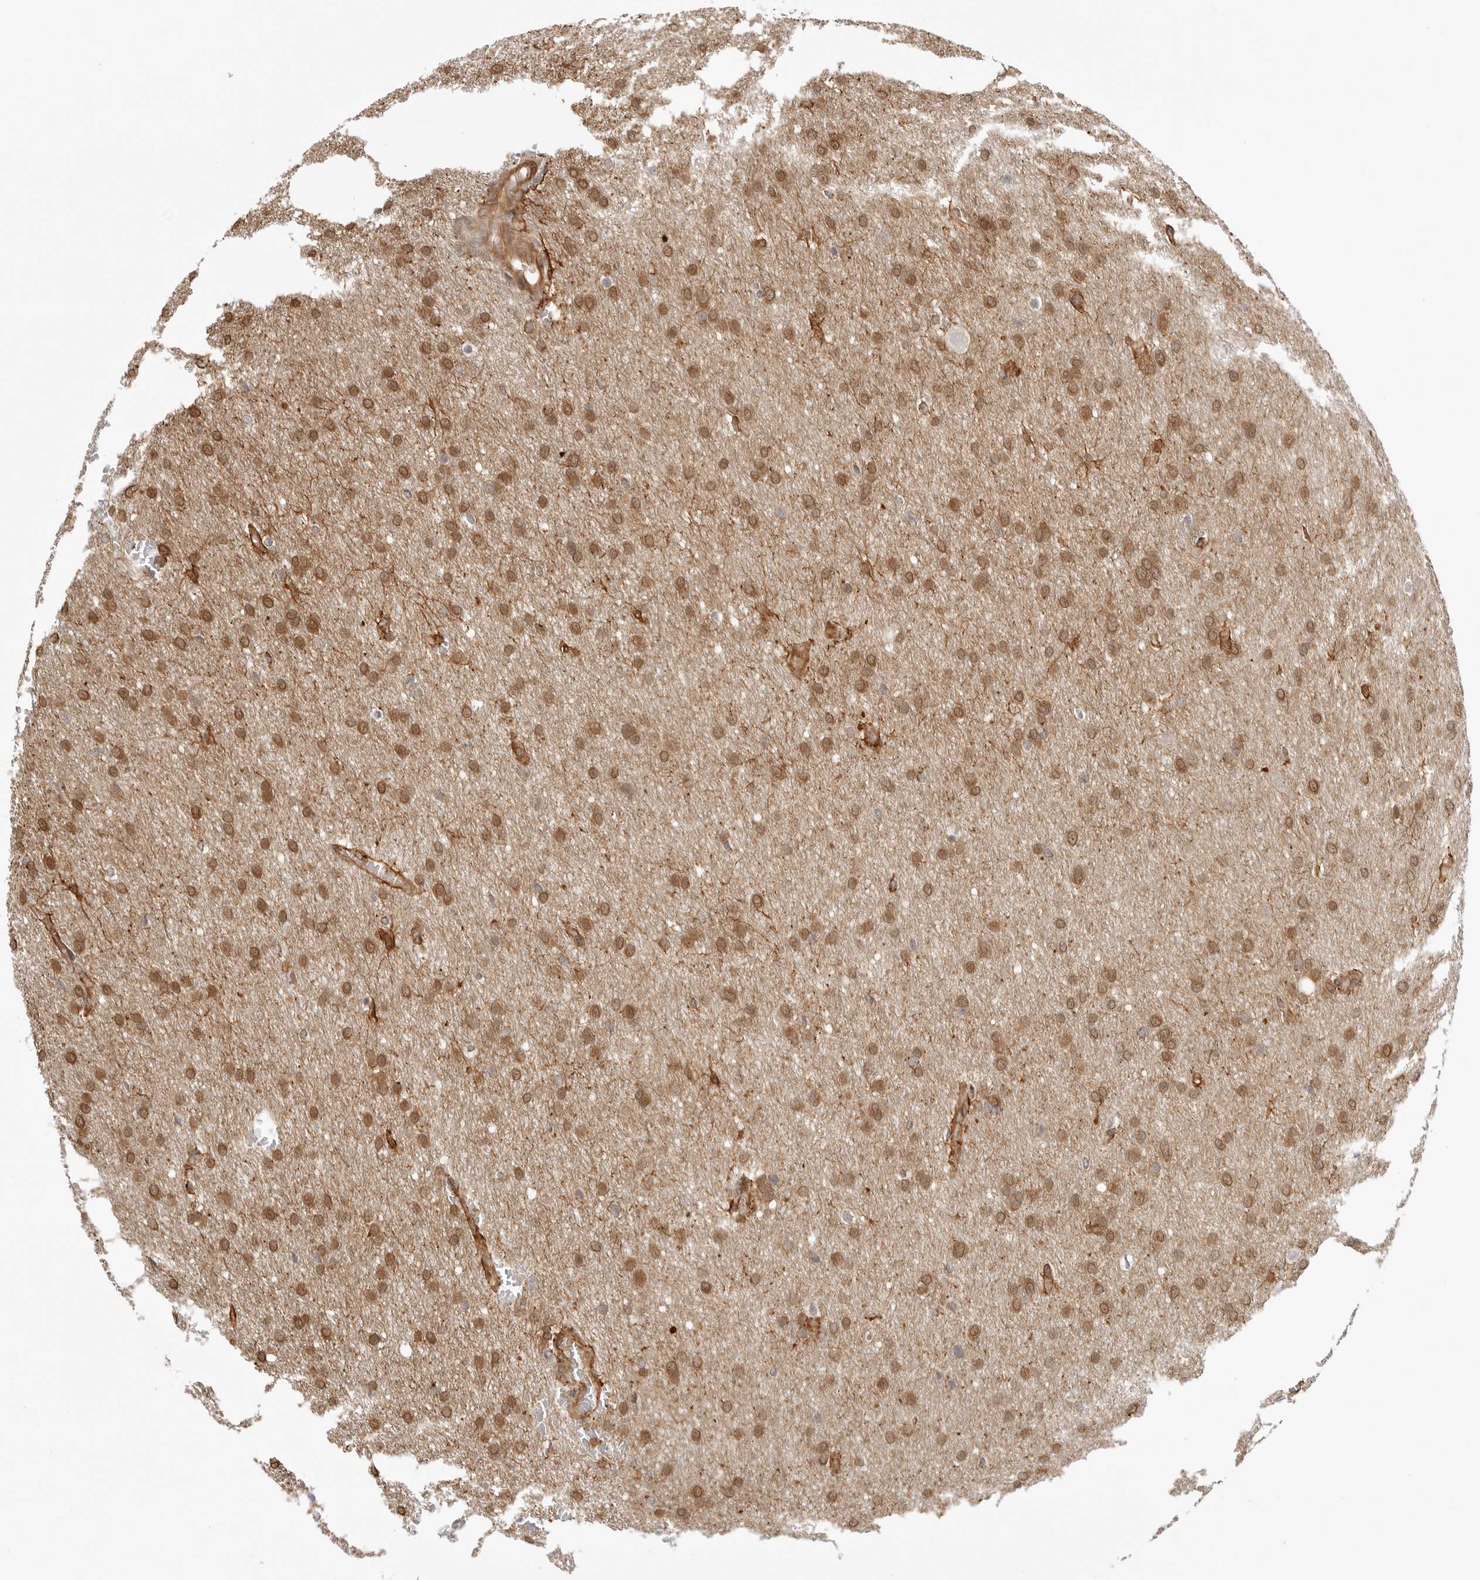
{"staining": {"intensity": "moderate", "quantity": ">75%", "location": "nuclear"}, "tissue": "glioma", "cell_type": "Tumor cells", "image_type": "cancer", "snomed": [{"axis": "morphology", "description": "Glioma, malignant, Low grade"}, {"axis": "topography", "description": "Brain"}], "caption": "Moderate nuclear positivity for a protein is identified in approximately >75% of tumor cells of malignant low-grade glioma using IHC.", "gene": "ATOH7", "patient": {"sex": "female", "age": 37}}